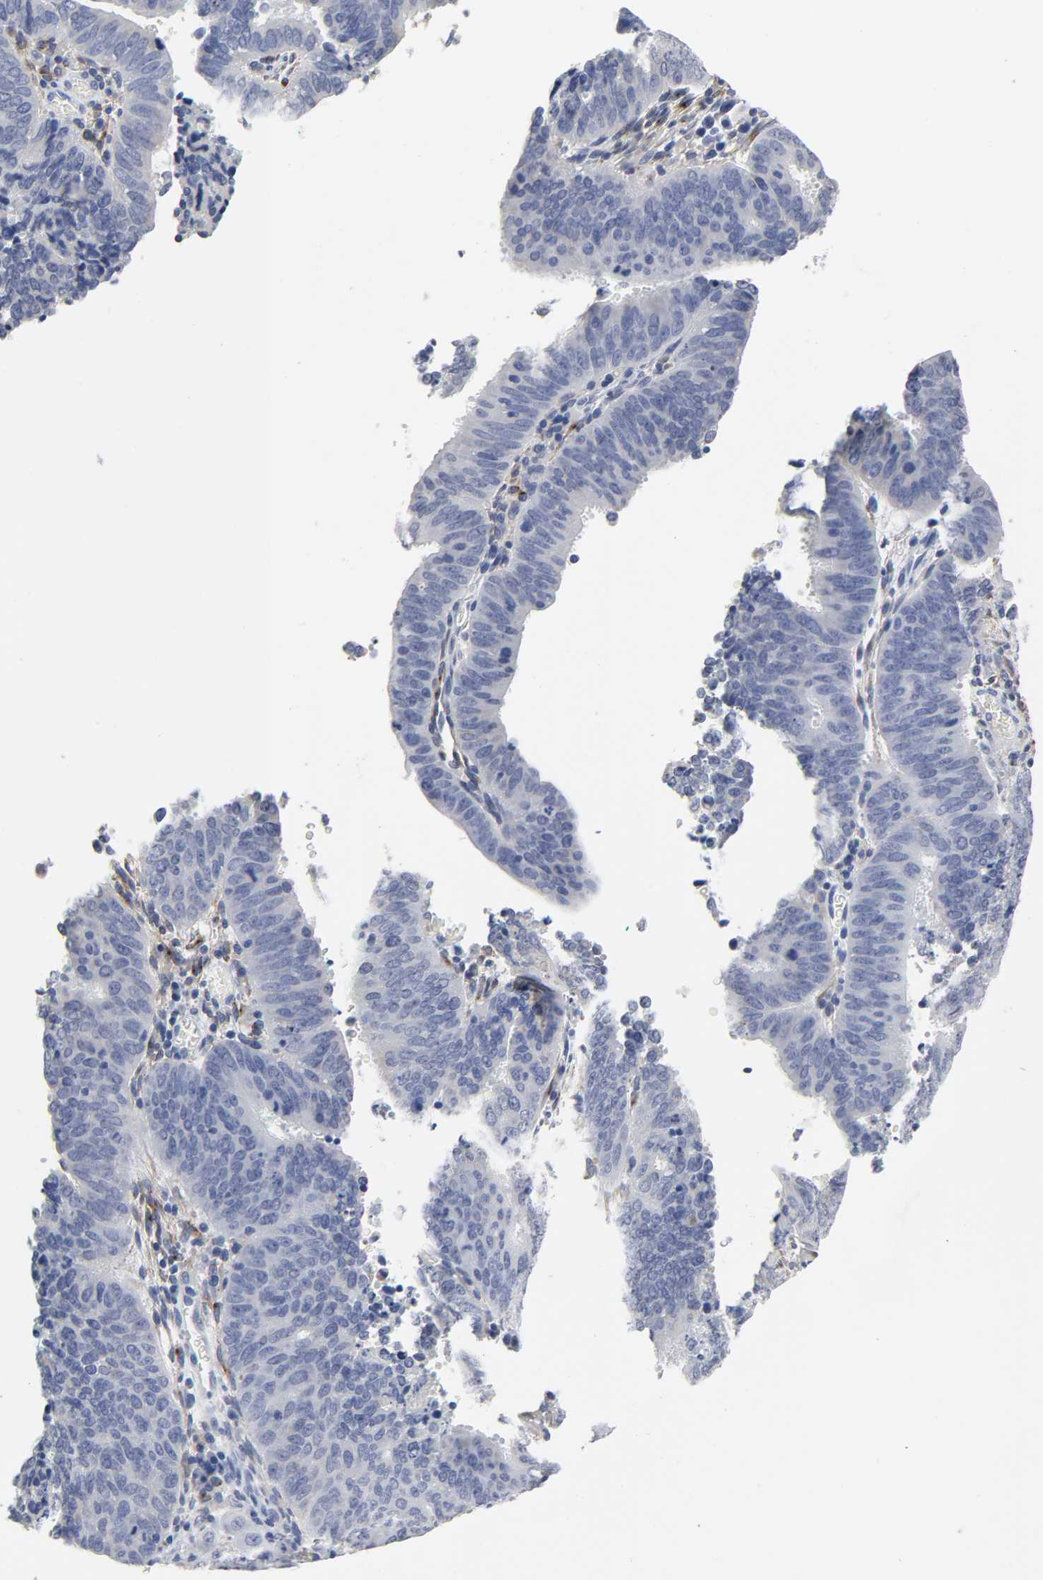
{"staining": {"intensity": "negative", "quantity": "none", "location": "none"}, "tissue": "cervical cancer", "cell_type": "Tumor cells", "image_type": "cancer", "snomed": [{"axis": "morphology", "description": "Adenocarcinoma, NOS"}, {"axis": "topography", "description": "Cervix"}], "caption": "A photomicrograph of human cervical cancer is negative for staining in tumor cells.", "gene": "LRP1", "patient": {"sex": "female", "age": 44}}